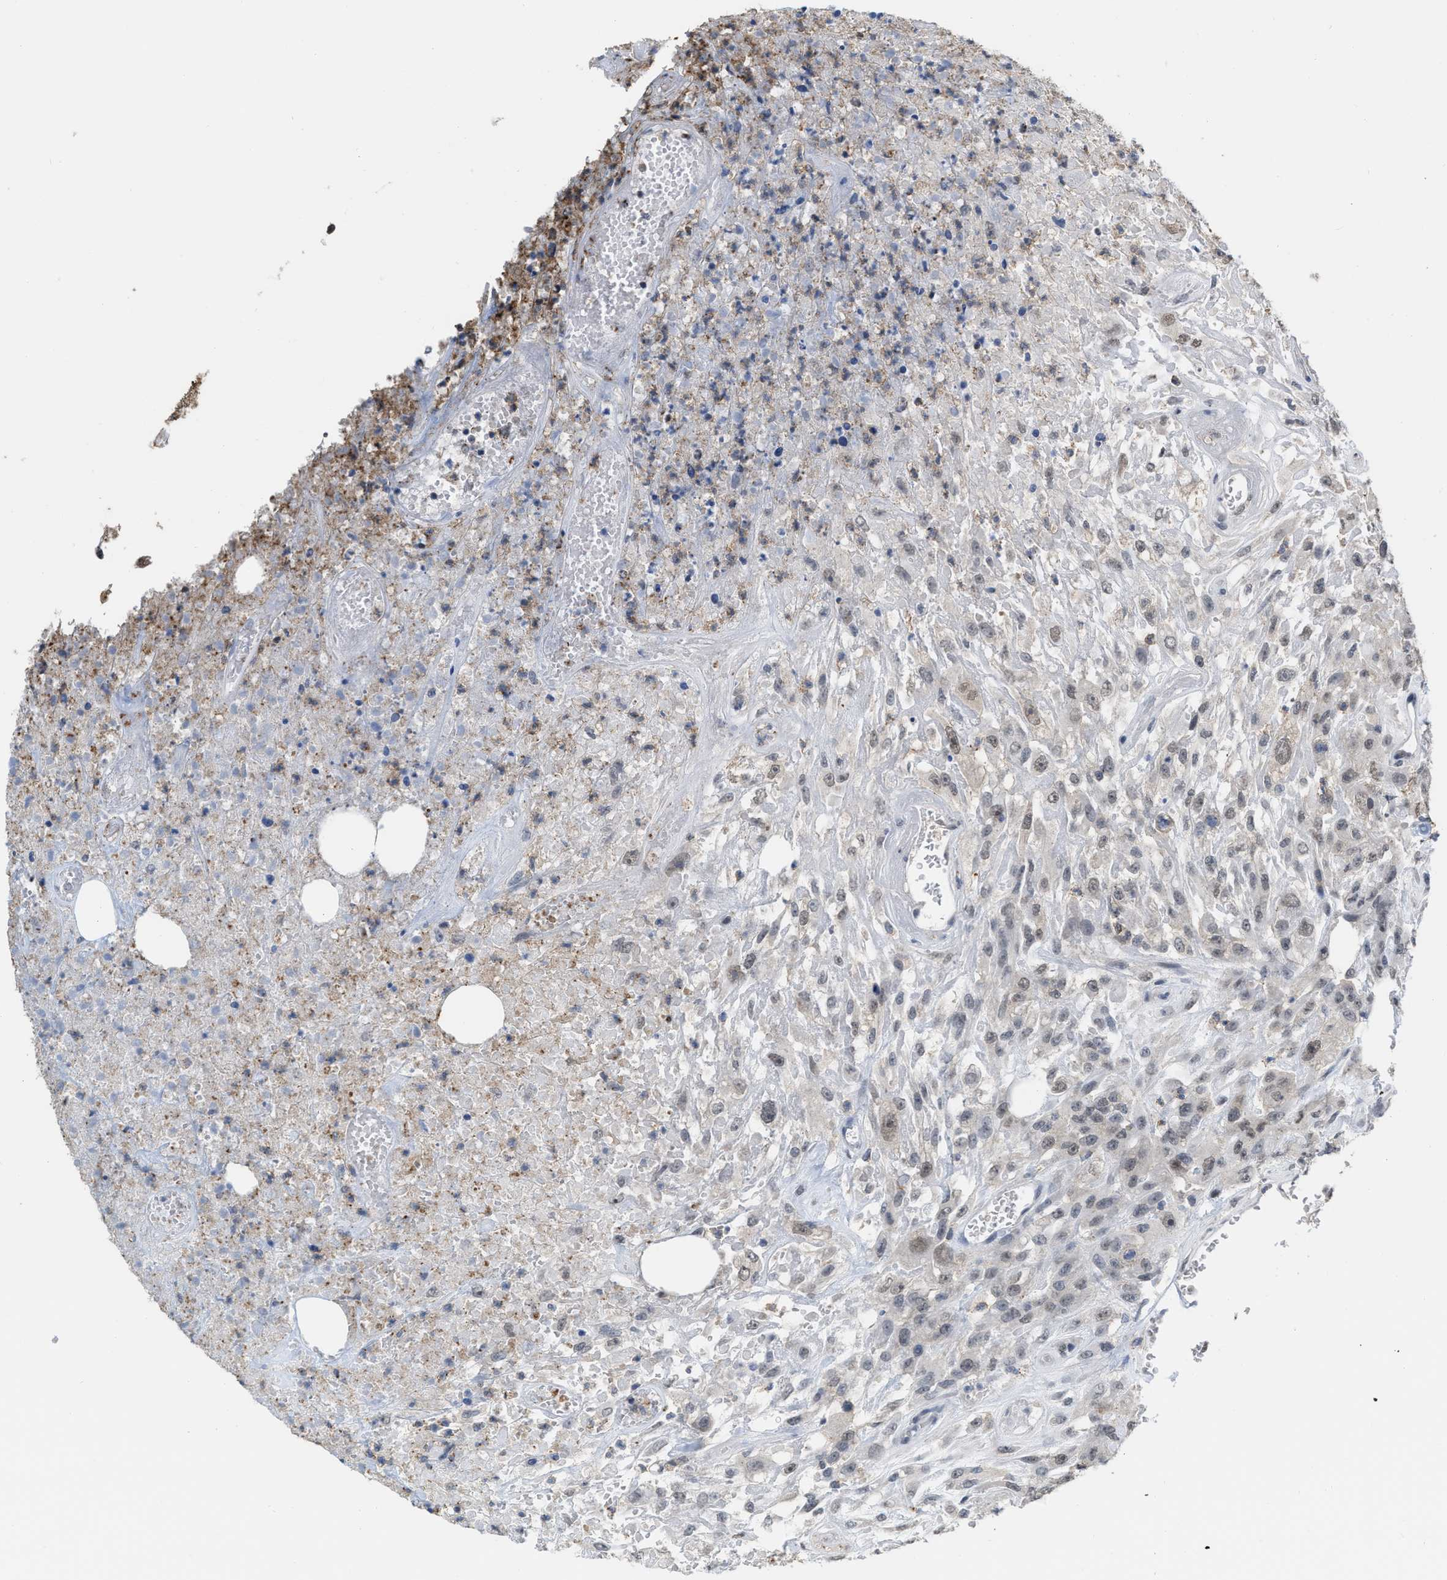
{"staining": {"intensity": "weak", "quantity": ">75%", "location": "nuclear"}, "tissue": "urothelial cancer", "cell_type": "Tumor cells", "image_type": "cancer", "snomed": [{"axis": "morphology", "description": "Urothelial carcinoma, High grade"}, {"axis": "topography", "description": "Urinary bladder"}], "caption": "Immunohistochemical staining of urothelial carcinoma (high-grade) shows weak nuclear protein positivity in approximately >75% of tumor cells.", "gene": "BAIAP2L1", "patient": {"sex": "male", "age": 46}}